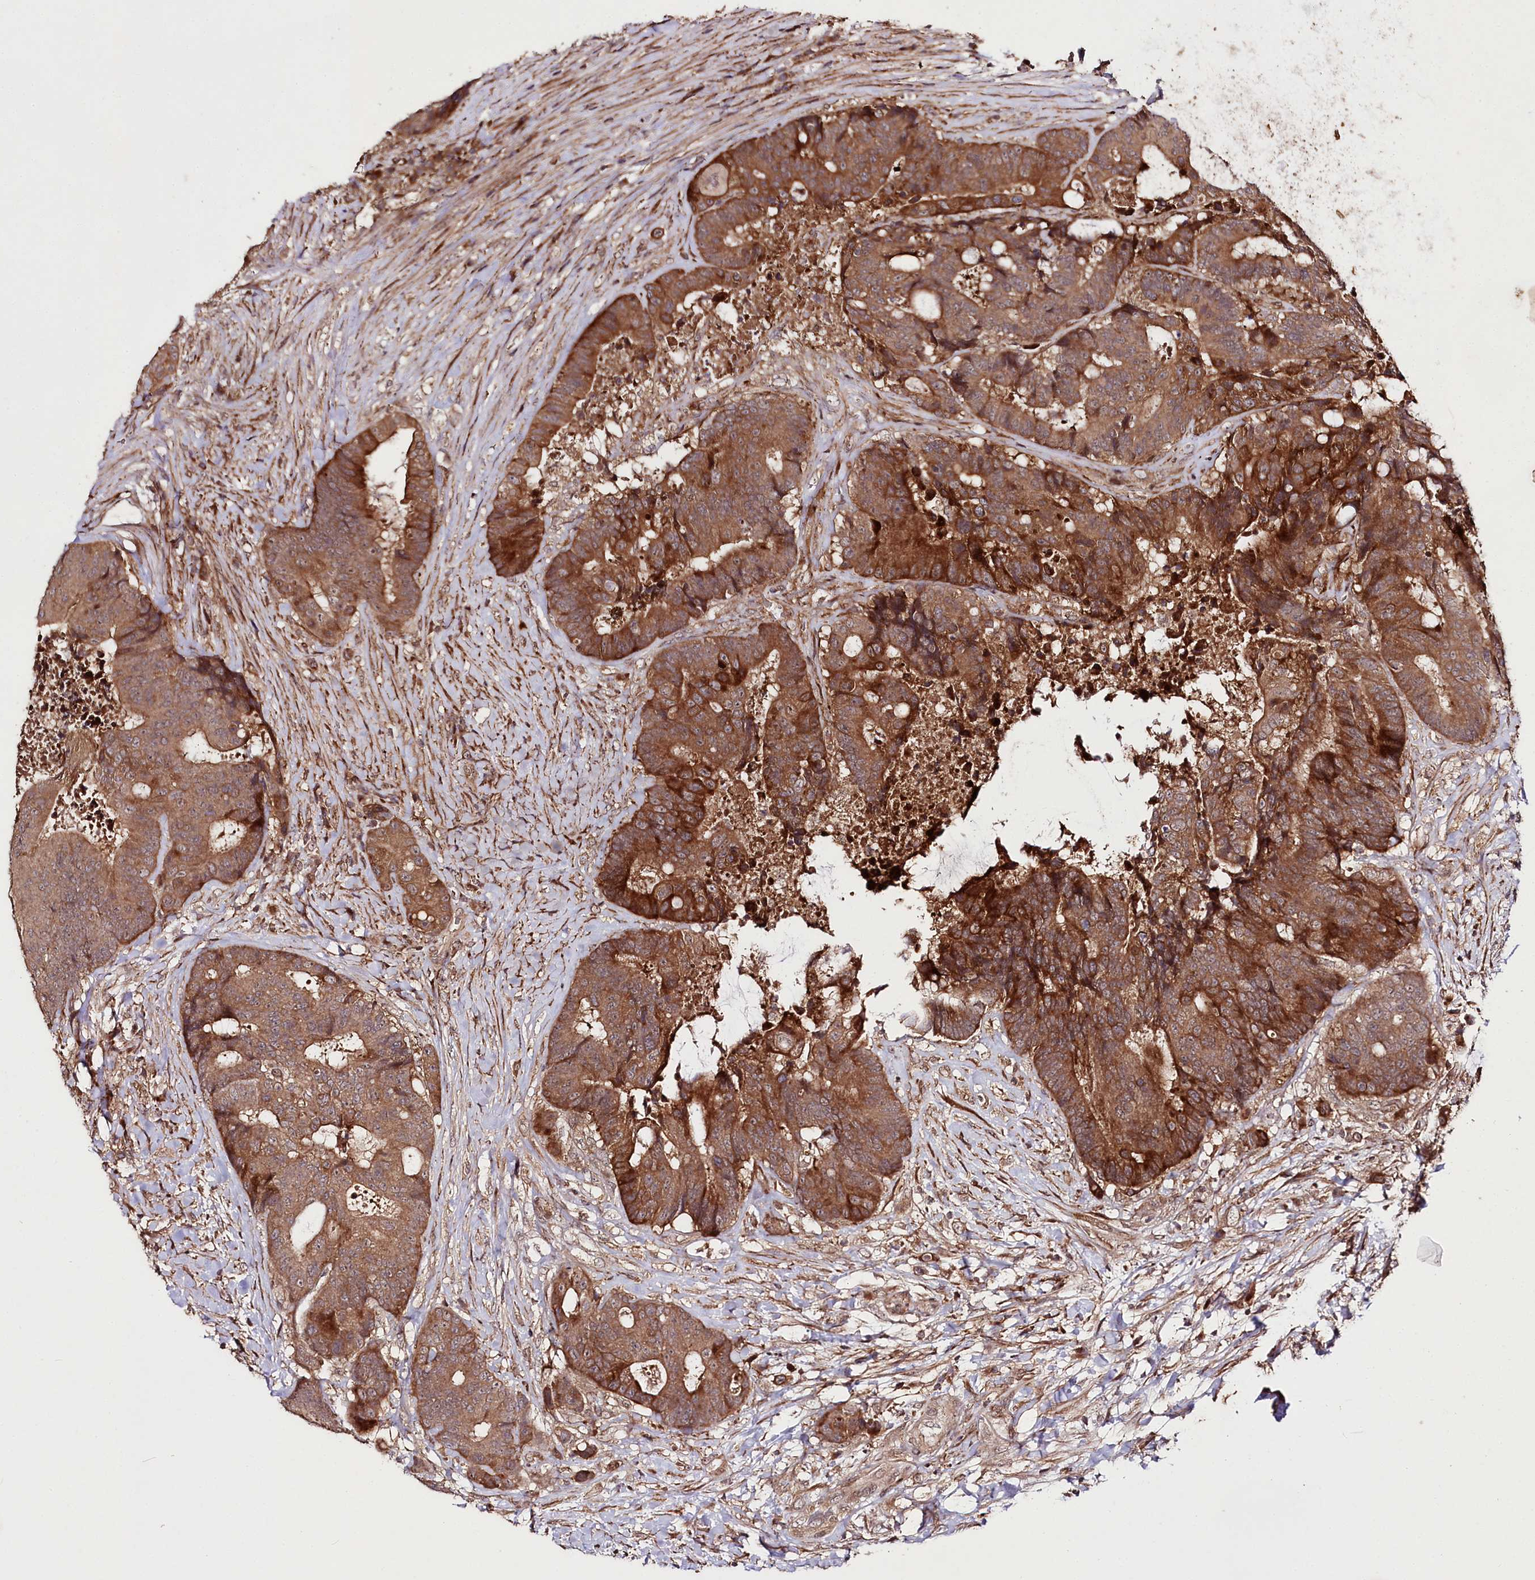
{"staining": {"intensity": "strong", "quantity": ">75%", "location": "cytoplasmic/membranous"}, "tissue": "colorectal cancer", "cell_type": "Tumor cells", "image_type": "cancer", "snomed": [{"axis": "morphology", "description": "Adenocarcinoma, NOS"}, {"axis": "topography", "description": "Rectum"}], "caption": "Immunohistochemical staining of human adenocarcinoma (colorectal) demonstrates high levels of strong cytoplasmic/membranous expression in about >75% of tumor cells.", "gene": "PHLDB1", "patient": {"sex": "male", "age": 69}}